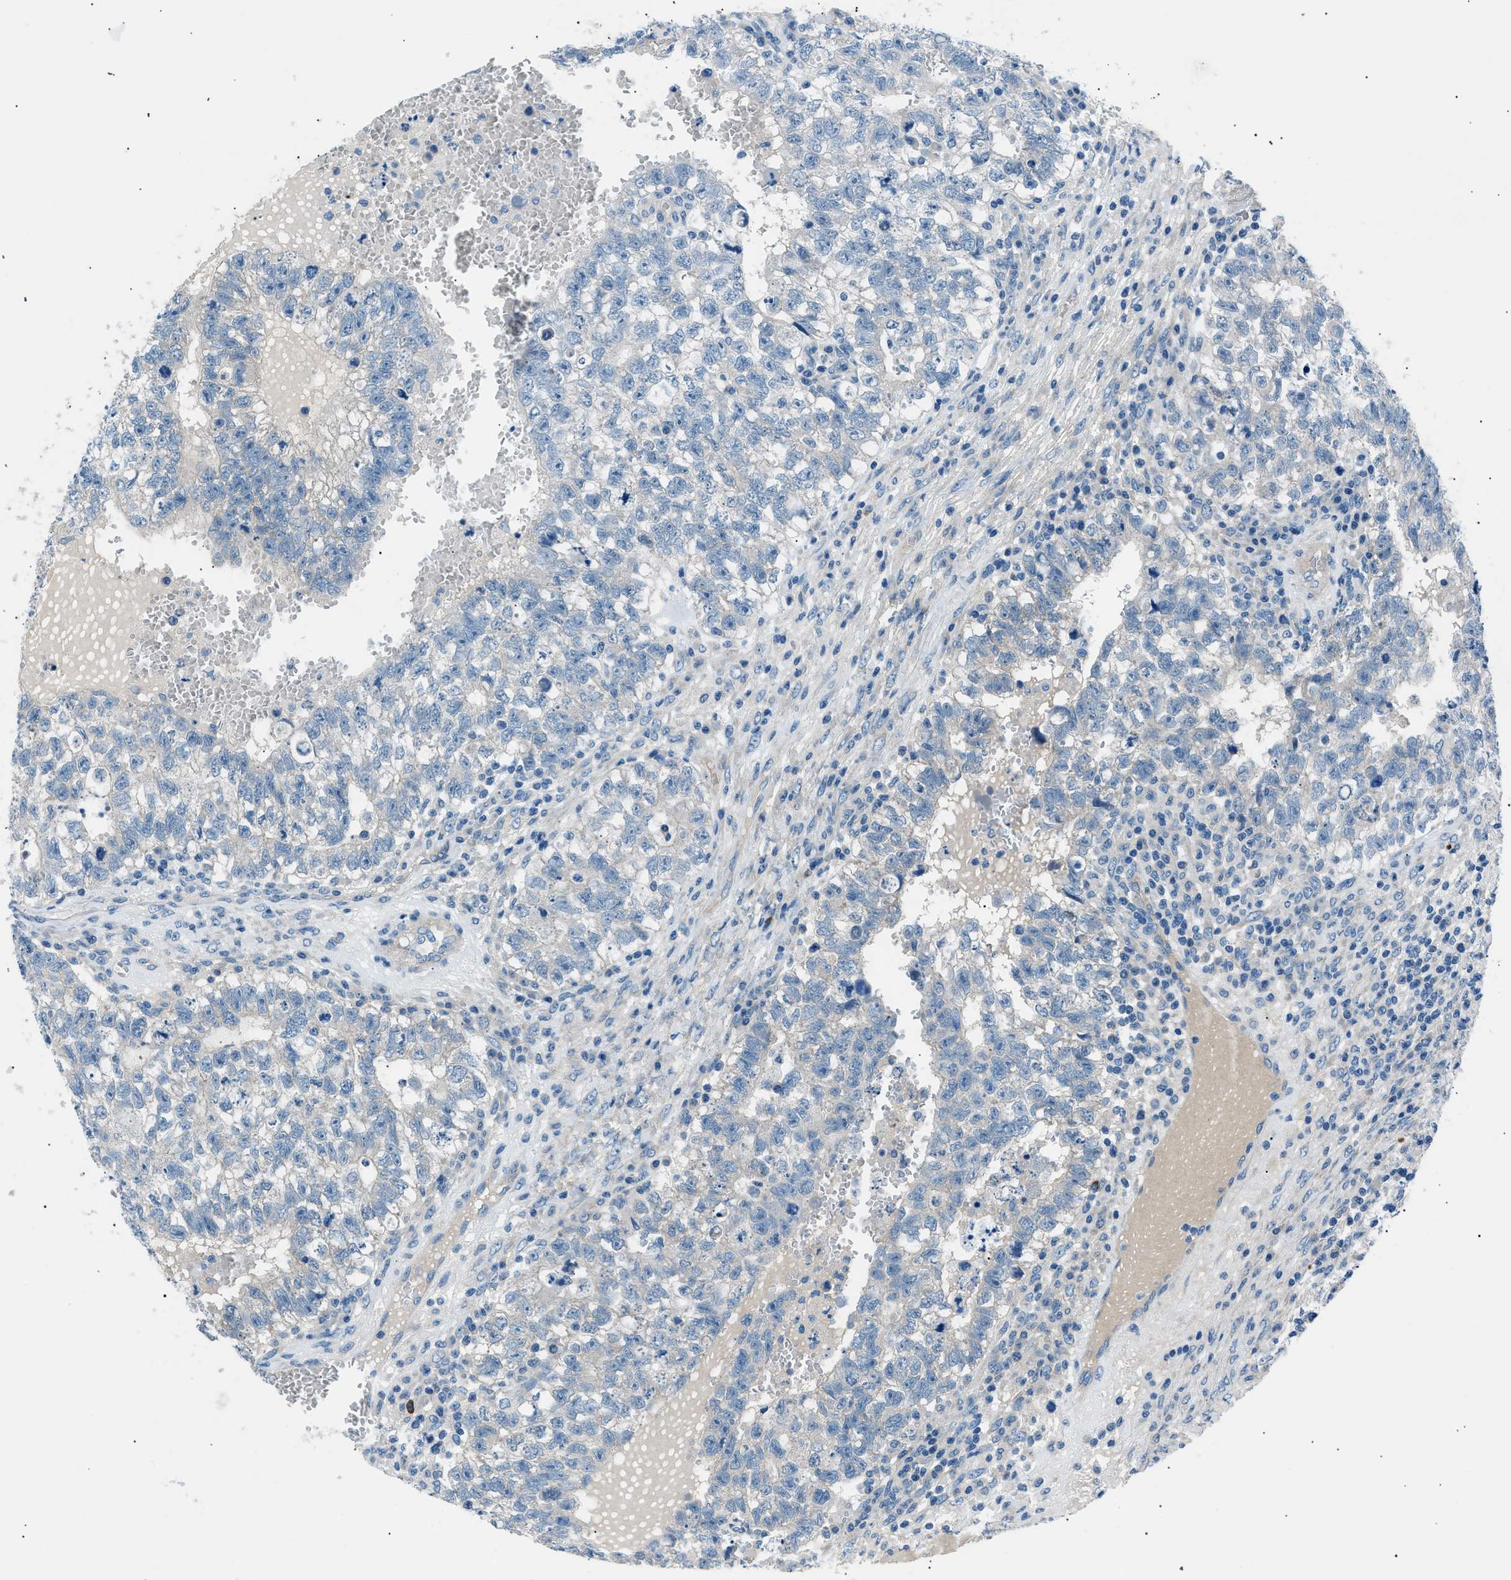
{"staining": {"intensity": "negative", "quantity": "none", "location": "none"}, "tissue": "testis cancer", "cell_type": "Tumor cells", "image_type": "cancer", "snomed": [{"axis": "morphology", "description": "Seminoma, NOS"}, {"axis": "morphology", "description": "Carcinoma, Embryonal, NOS"}, {"axis": "topography", "description": "Testis"}], "caption": "Immunohistochemical staining of embryonal carcinoma (testis) shows no significant expression in tumor cells.", "gene": "LRRC37B", "patient": {"sex": "male", "age": 38}}